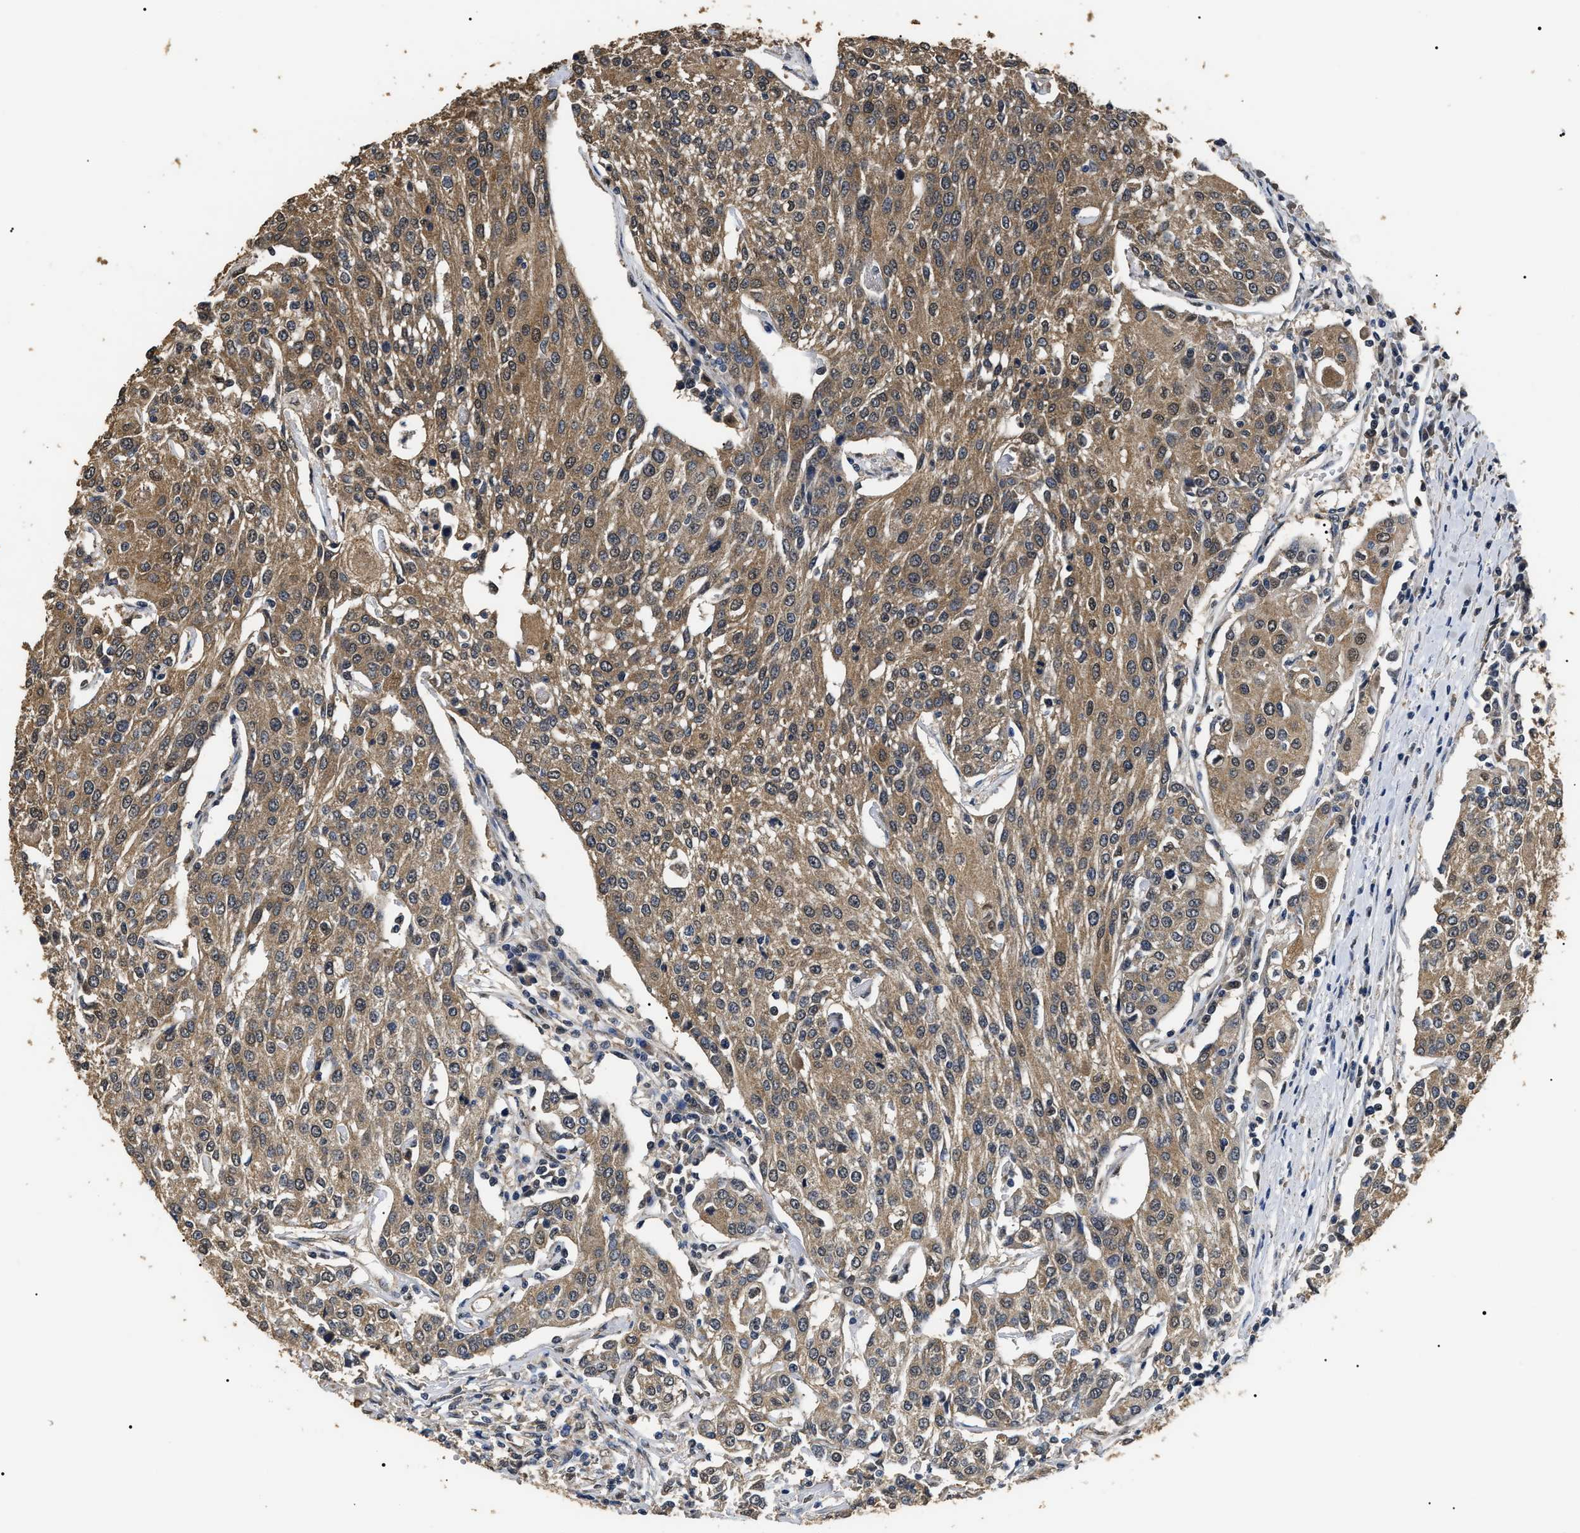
{"staining": {"intensity": "moderate", "quantity": ">75%", "location": "cytoplasmic/membranous,nuclear"}, "tissue": "urothelial cancer", "cell_type": "Tumor cells", "image_type": "cancer", "snomed": [{"axis": "morphology", "description": "Urothelial carcinoma, High grade"}, {"axis": "topography", "description": "Urinary bladder"}], "caption": "Immunohistochemical staining of human high-grade urothelial carcinoma shows medium levels of moderate cytoplasmic/membranous and nuclear protein staining in approximately >75% of tumor cells.", "gene": "PSMD8", "patient": {"sex": "female", "age": 85}}